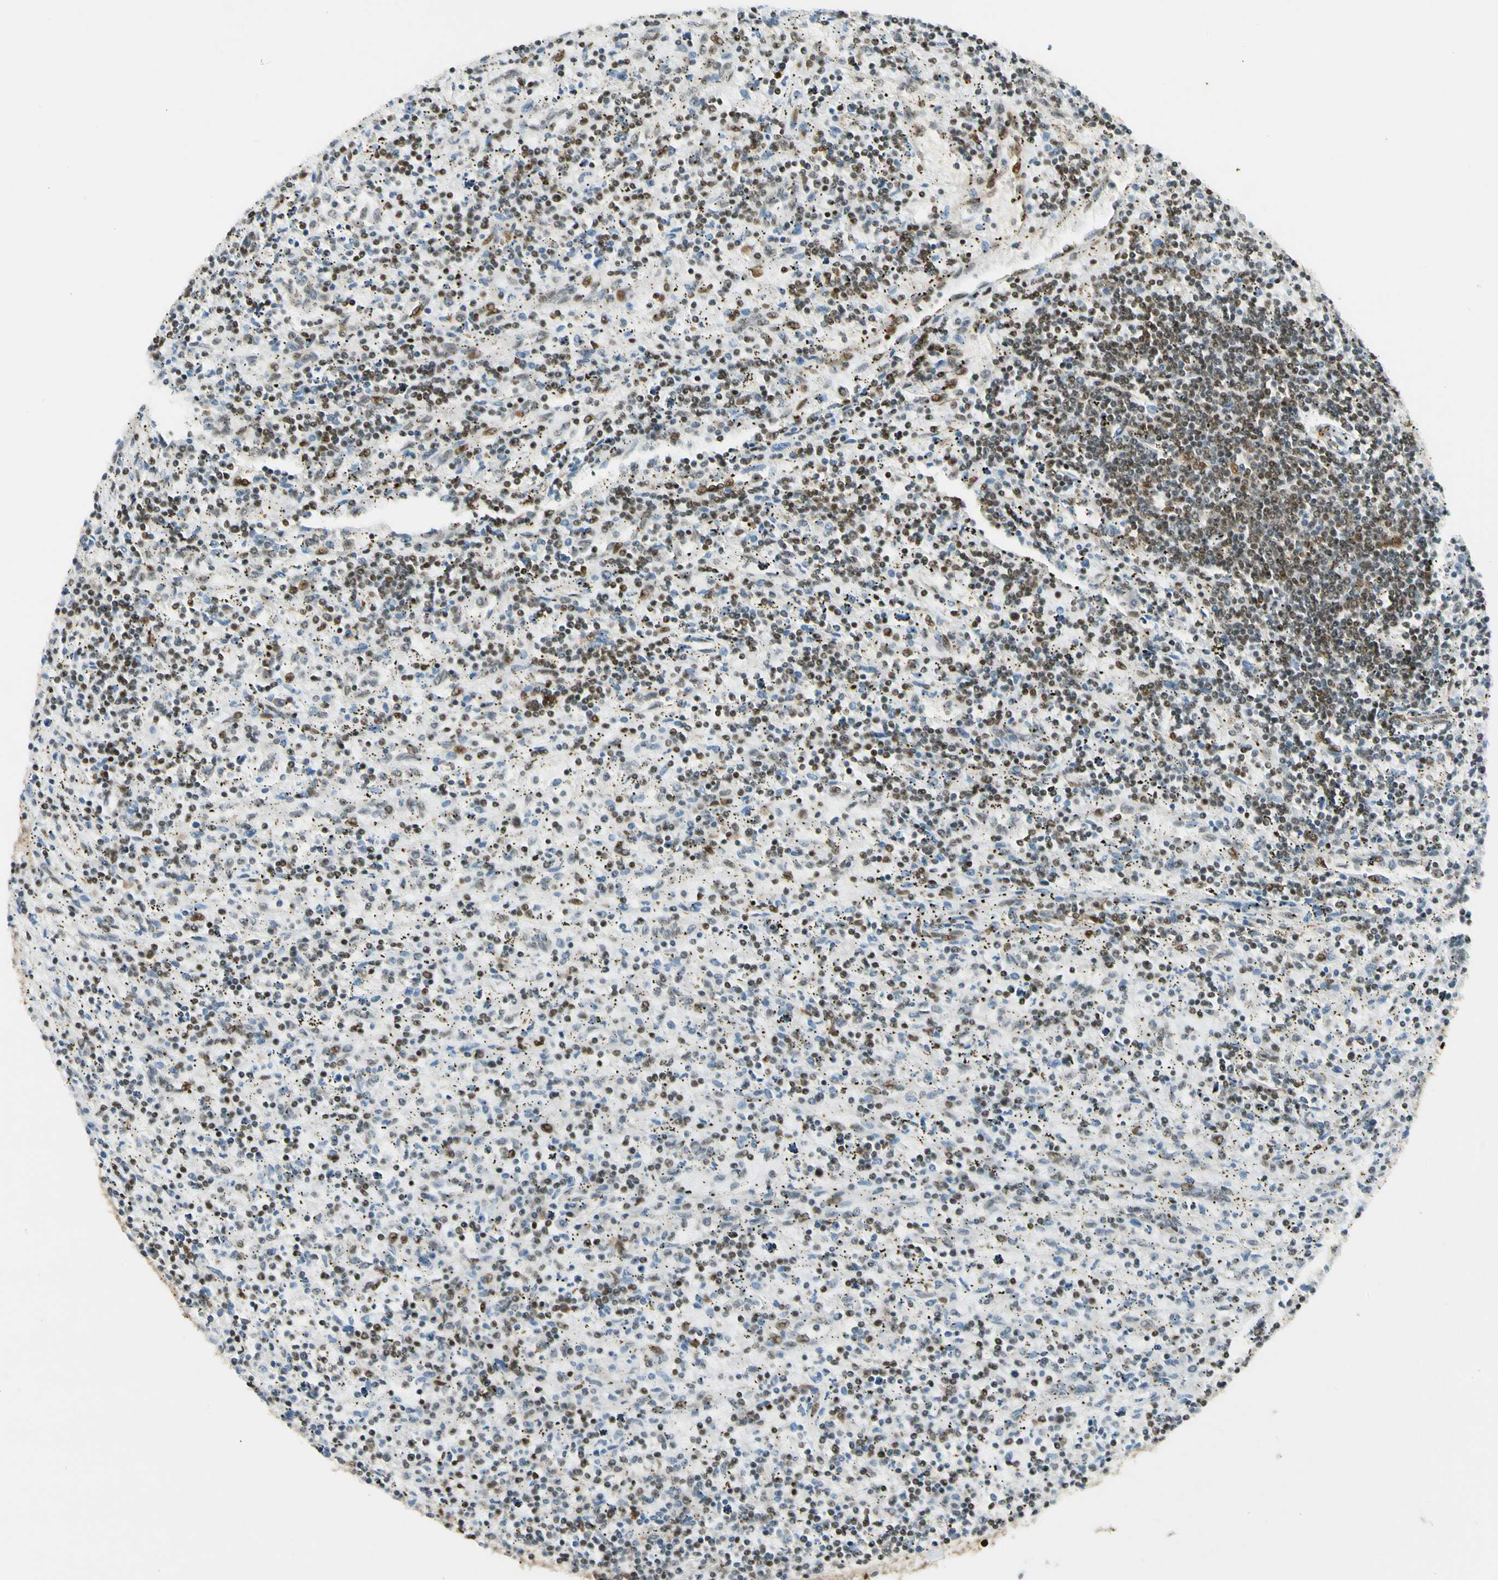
{"staining": {"intensity": "strong", "quantity": ">75%", "location": "nuclear"}, "tissue": "lymphoma", "cell_type": "Tumor cells", "image_type": "cancer", "snomed": [{"axis": "morphology", "description": "Malignant lymphoma, non-Hodgkin's type, Low grade"}, {"axis": "topography", "description": "Spleen"}], "caption": "Lymphoma was stained to show a protein in brown. There is high levels of strong nuclear staining in approximately >75% of tumor cells. (brown staining indicates protein expression, while blue staining denotes nuclei).", "gene": "FUS", "patient": {"sex": "male", "age": 76}}